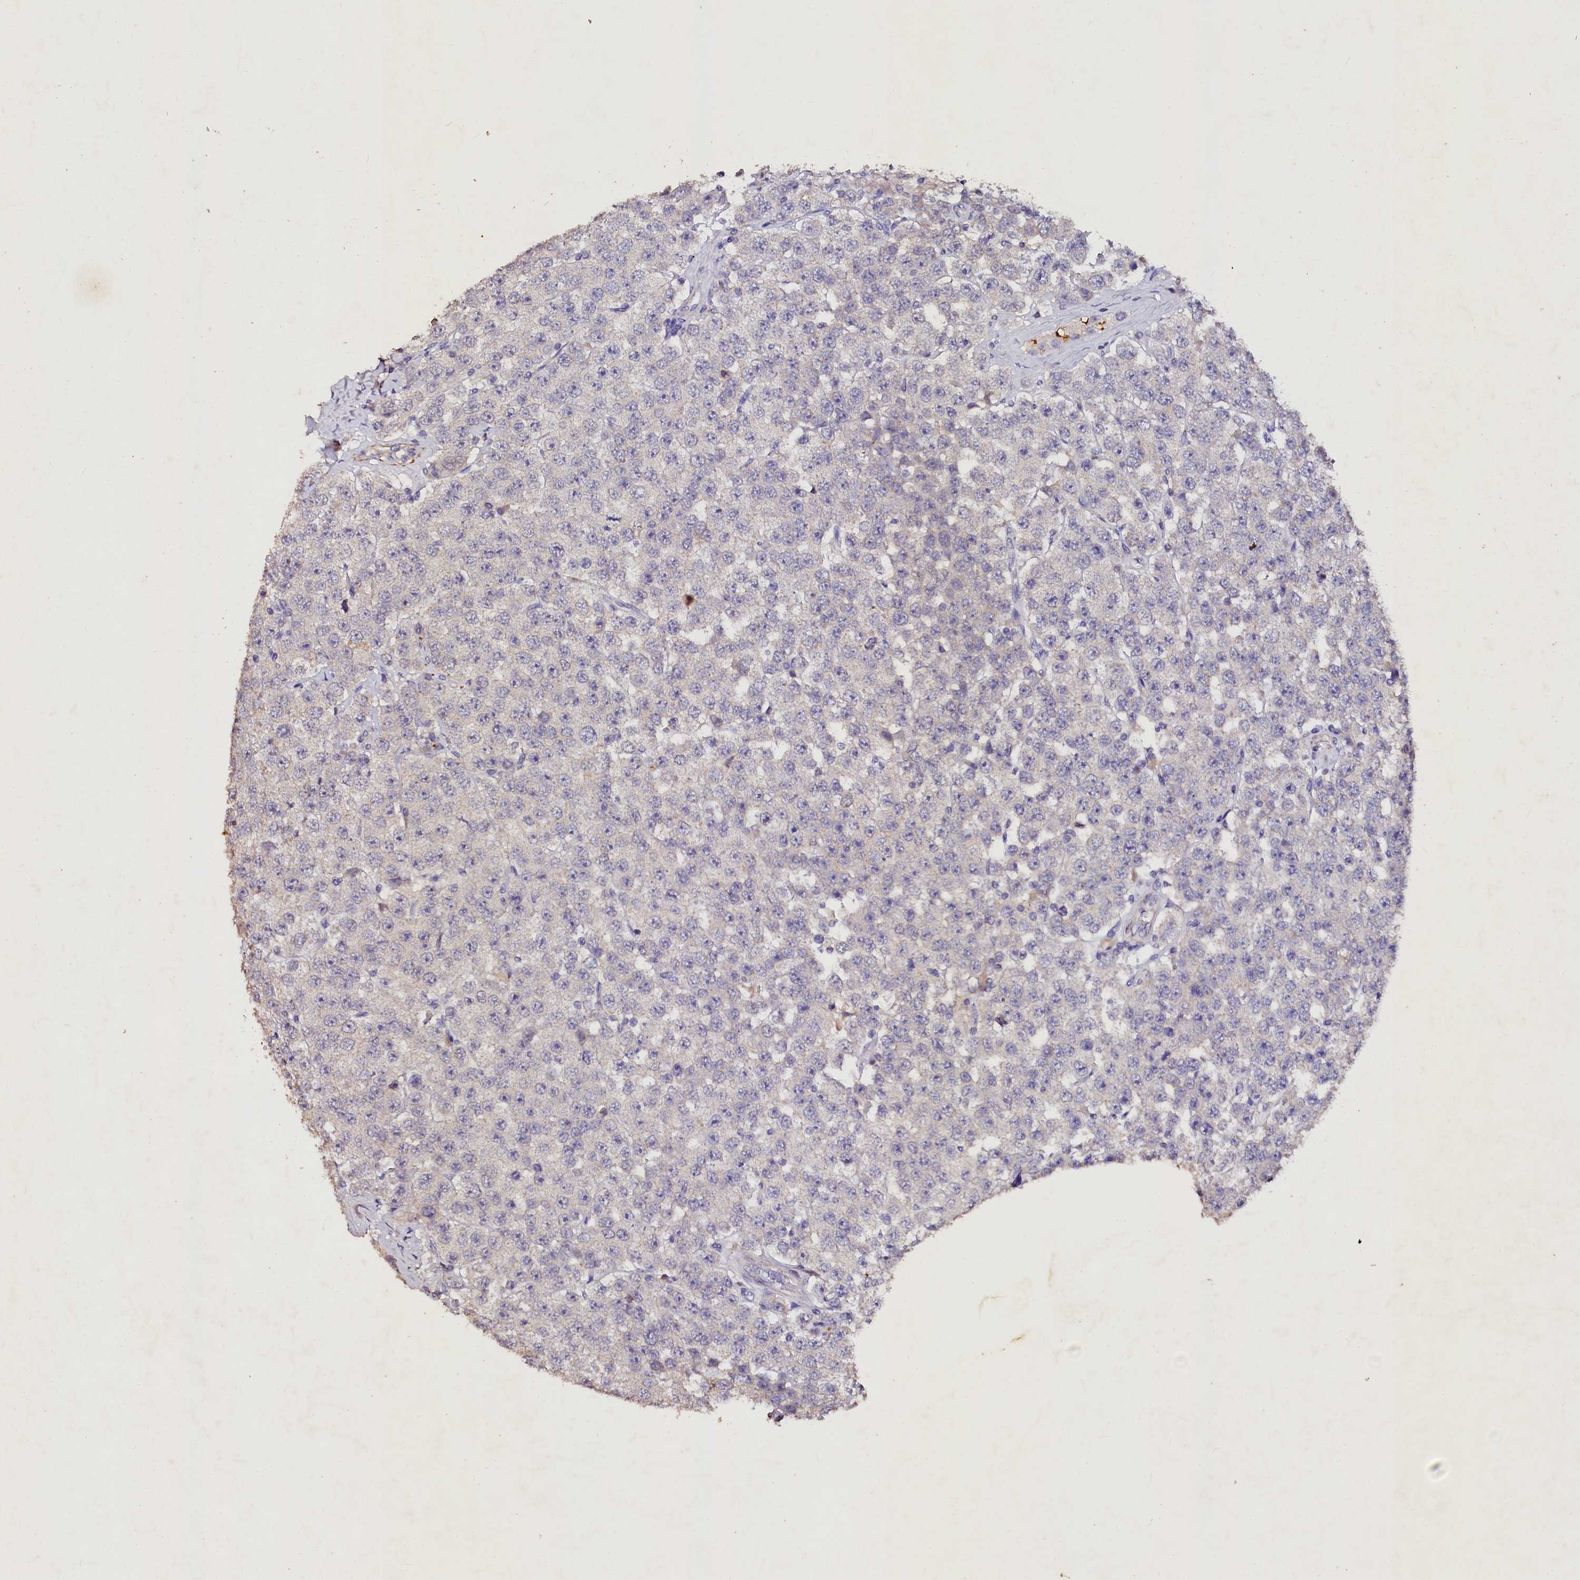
{"staining": {"intensity": "negative", "quantity": "none", "location": "none"}, "tissue": "testis cancer", "cell_type": "Tumor cells", "image_type": "cancer", "snomed": [{"axis": "morphology", "description": "Seminoma, NOS"}, {"axis": "topography", "description": "Testis"}], "caption": "Immunohistochemistry (IHC) micrograph of neoplastic tissue: human testis seminoma stained with DAB demonstrates no significant protein positivity in tumor cells.", "gene": "VPS36", "patient": {"sex": "male", "age": 28}}